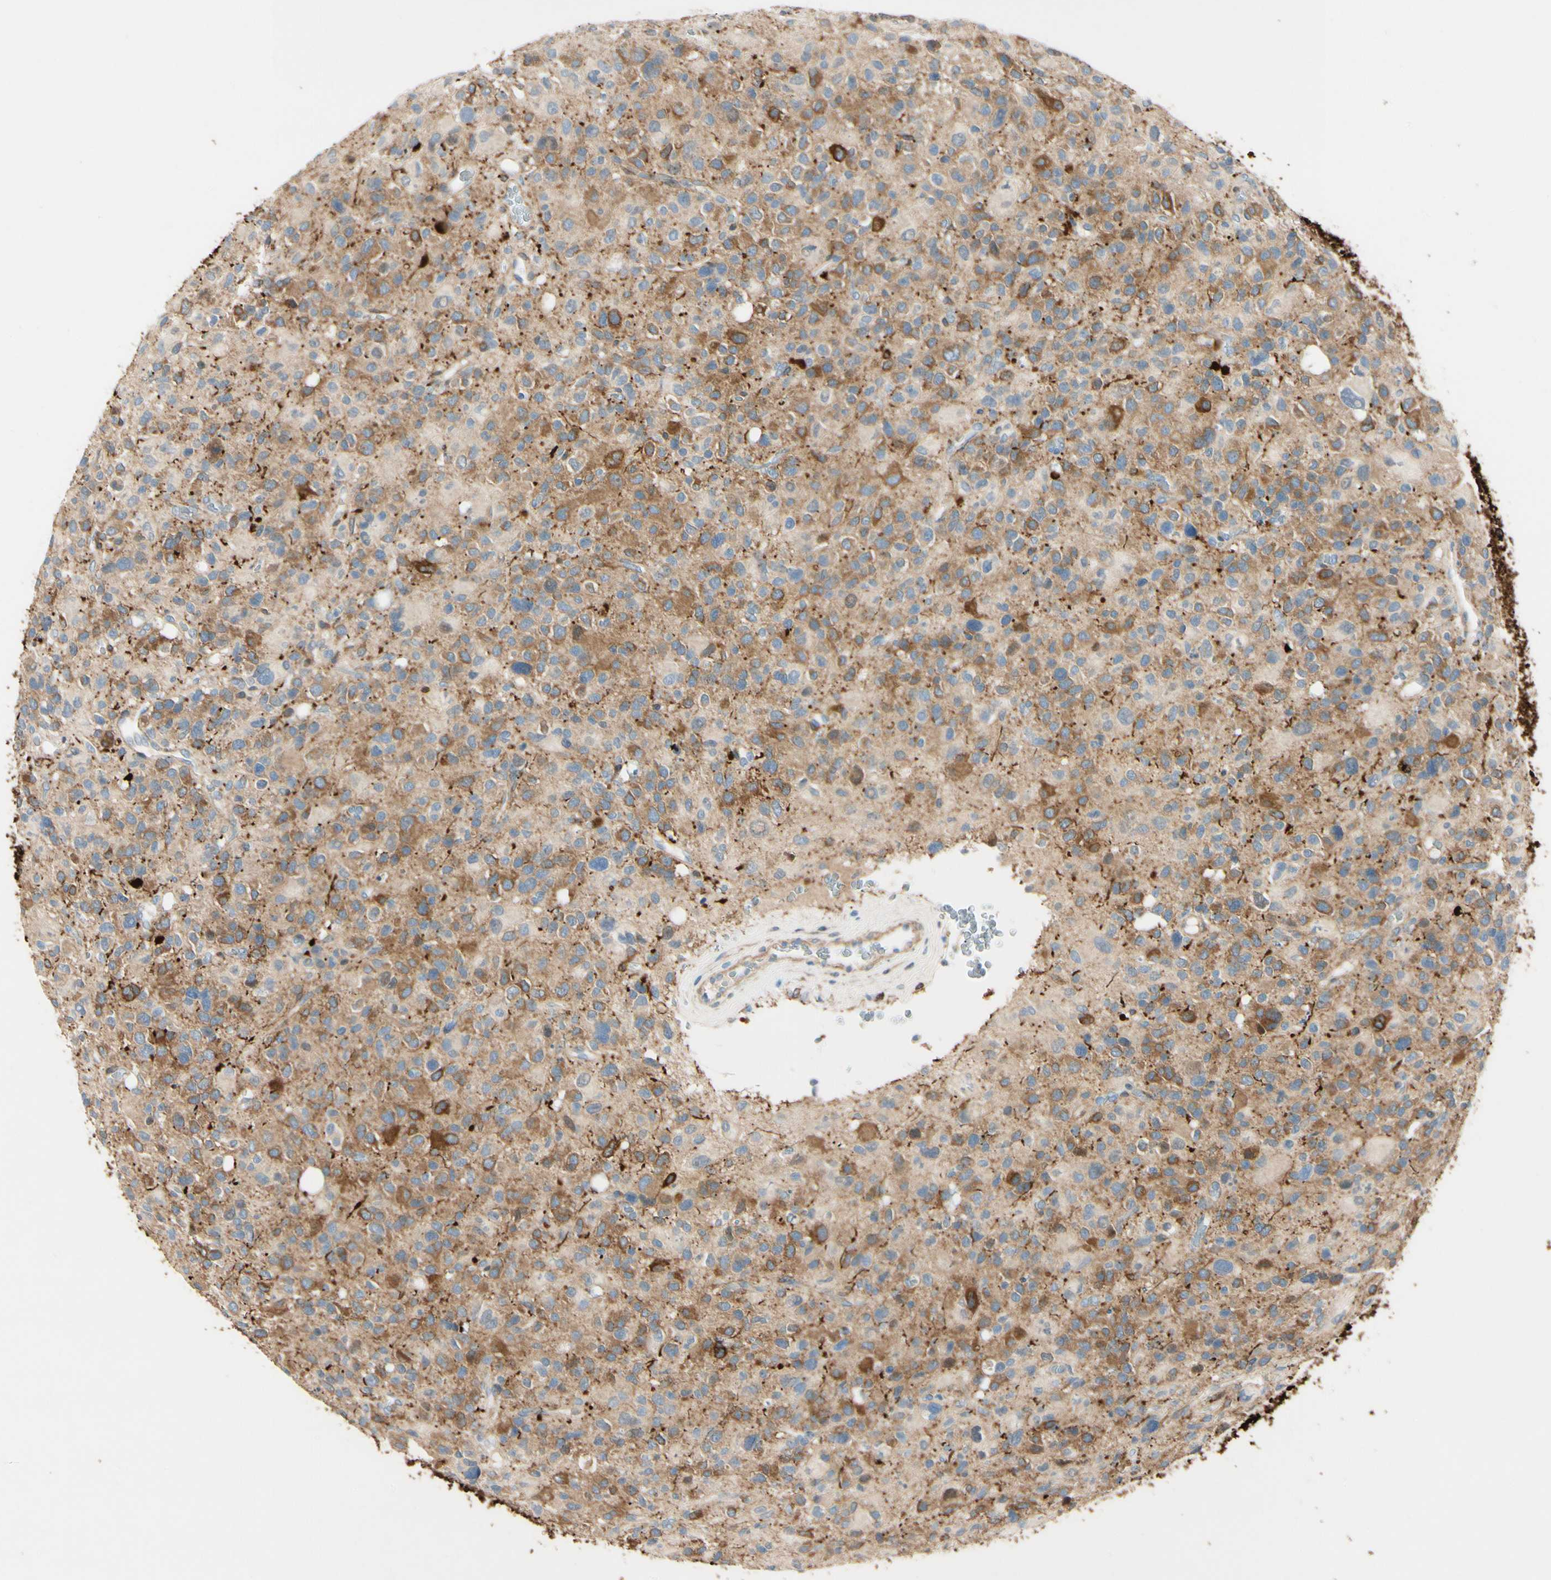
{"staining": {"intensity": "moderate", "quantity": "25%-75%", "location": "cytoplasmic/membranous"}, "tissue": "glioma", "cell_type": "Tumor cells", "image_type": "cancer", "snomed": [{"axis": "morphology", "description": "Glioma, malignant, High grade"}, {"axis": "topography", "description": "Brain"}], "caption": "DAB (3,3'-diaminobenzidine) immunohistochemical staining of high-grade glioma (malignant) shows moderate cytoplasmic/membranous protein staining in approximately 25%-75% of tumor cells. The staining is performed using DAB brown chromogen to label protein expression. The nuclei are counter-stained blue using hematoxylin.", "gene": "AMPH", "patient": {"sex": "male", "age": 48}}